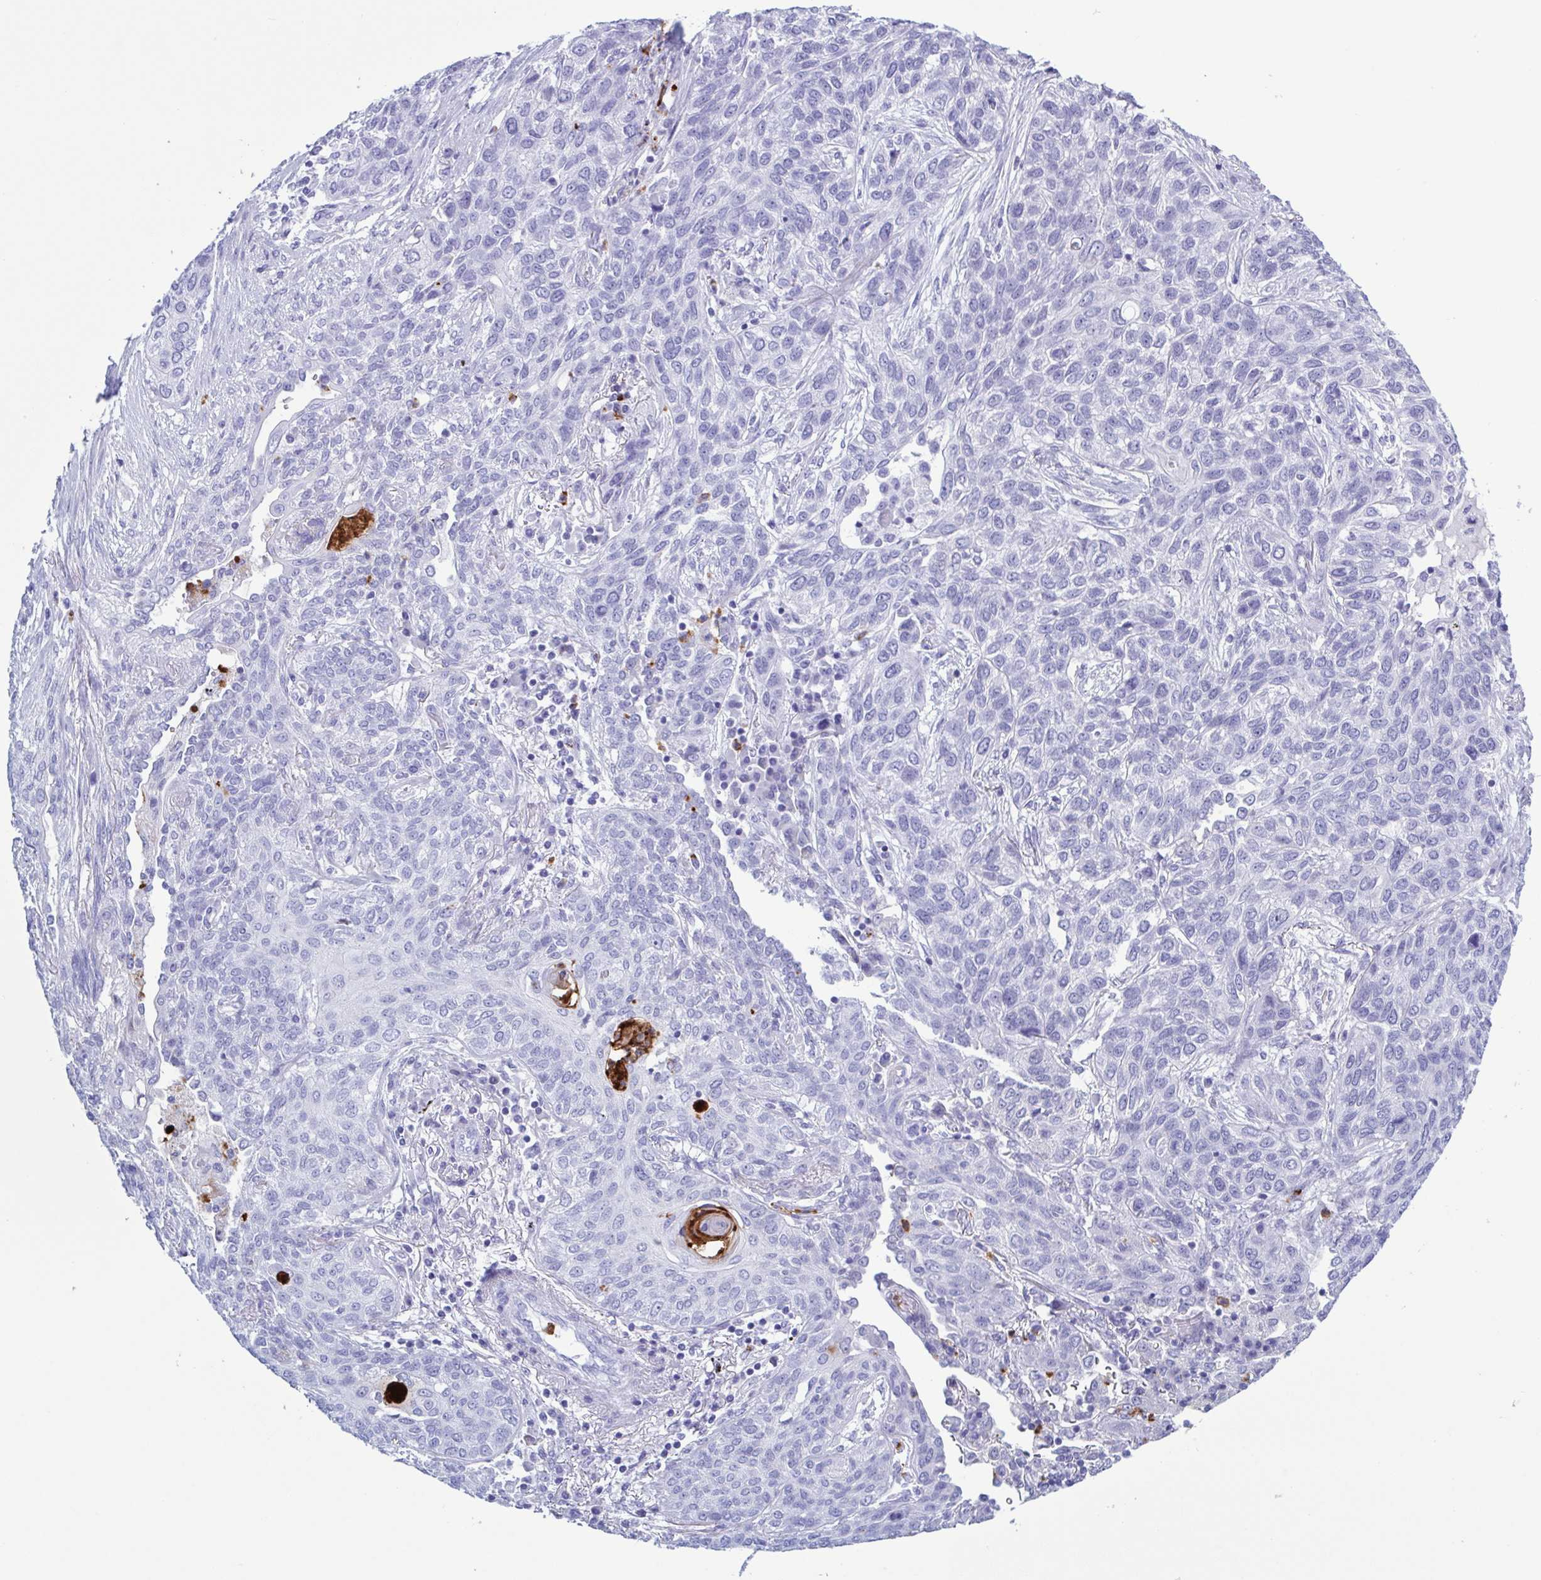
{"staining": {"intensity": "negative", "quantity": "none", "location": "none"}, "tissue": "lung cancer", "cell_type": "Tumor cells", "image_type": "cancer", "snomed": [{"axis": "morphology", "description": "Squamous cell carcinoma, NOS"}, {"axis": "topography", "description": "Lung"}], "caption": "Immunohistochemistry (IHC) photomicrograph of neoplastic tissue: human lung squamous cell carcinoma stained with DAB demonstrates no significant protein staining in tumor cells.", "gene": "LTF", "patient": {"sex": "female", "age": 70}}